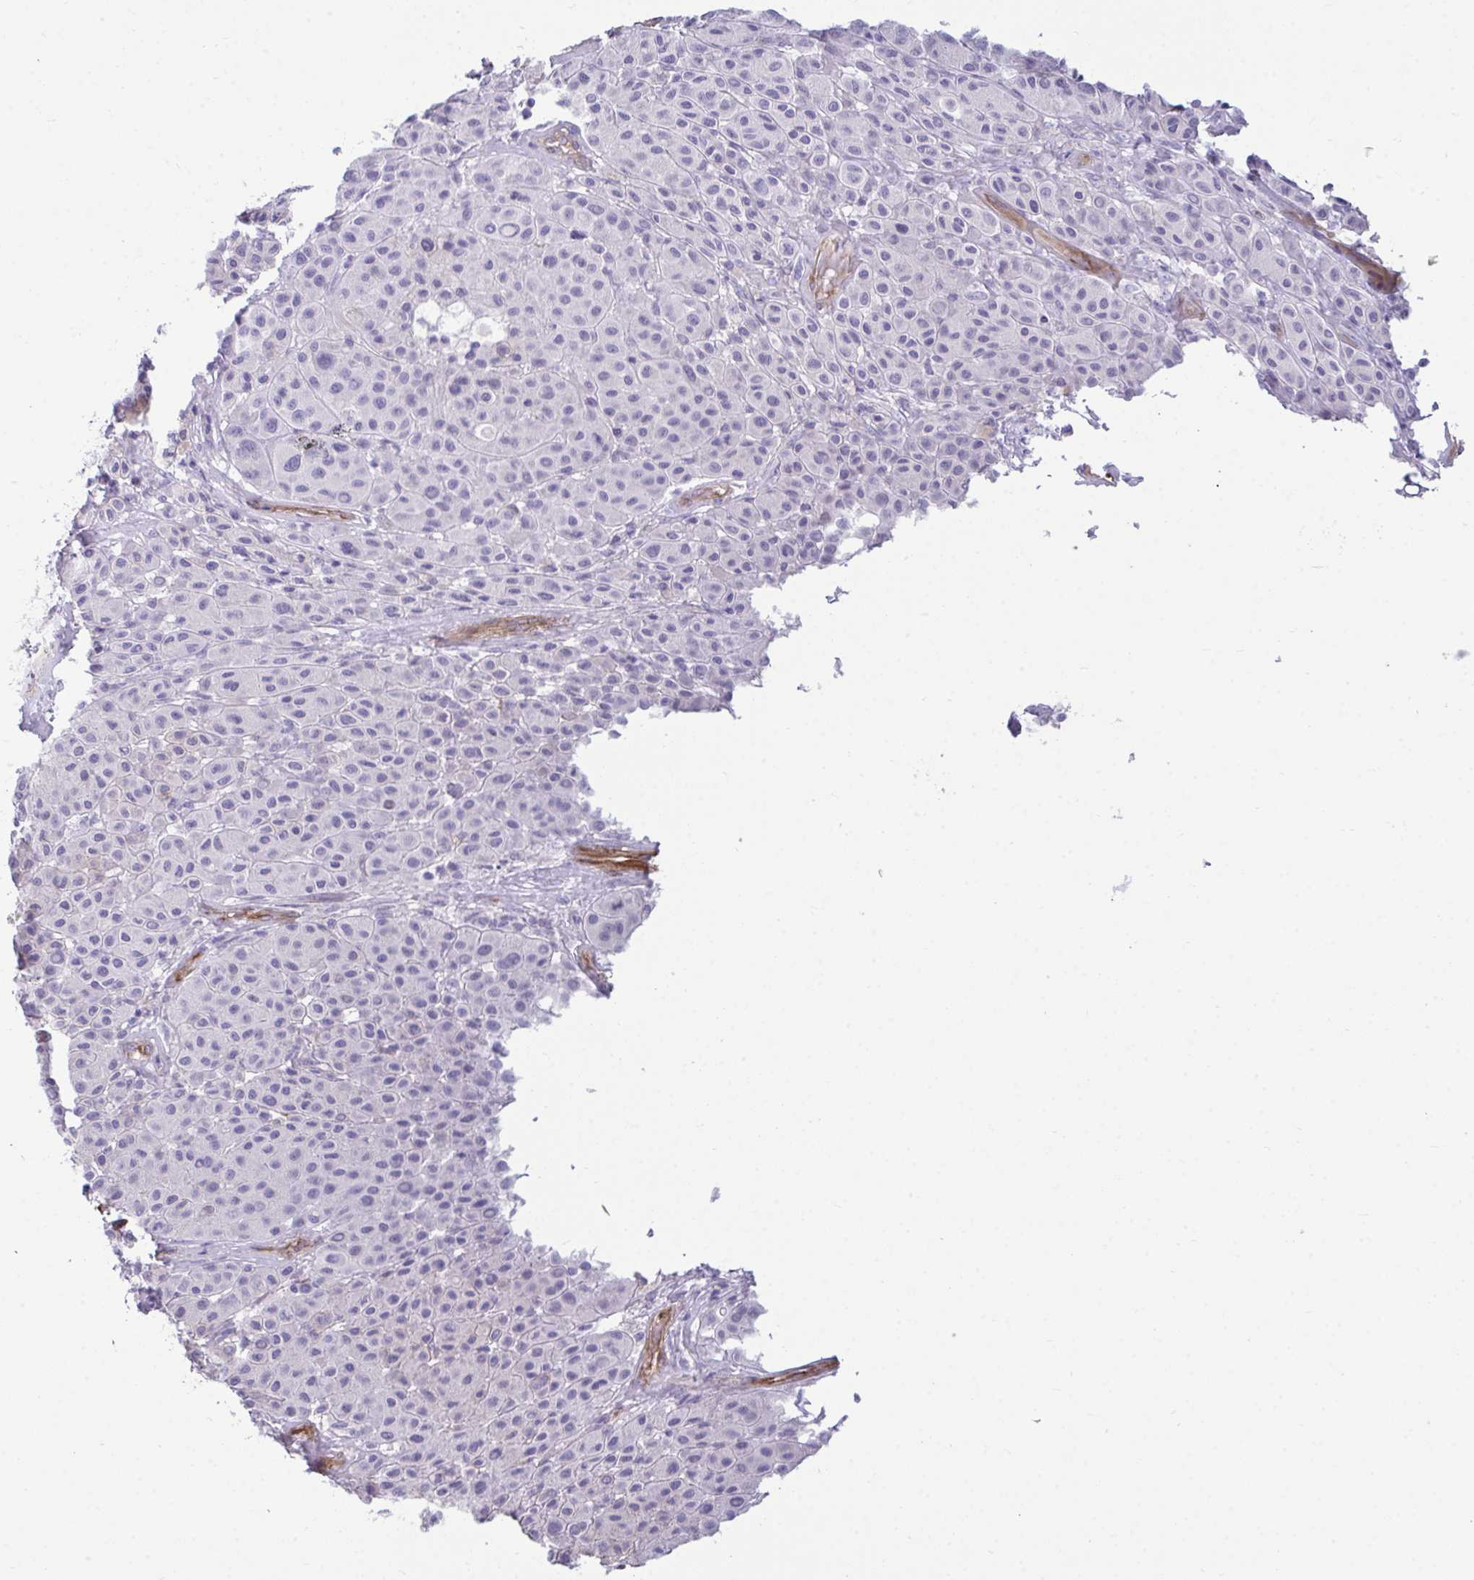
{"staining": {"intensity": "negative", "quantity": "none", "location": "none"}, "tissue": "melanoma", "cell_type": "Tumor cells", "image_type": "cancer", "snomed": [{"axis": "morphology", "description": "Malignant melanoma, Metastatic site"}, {"axis": "topography", "description": "Smooth muscle"}], "caption": "High power microscopy photomicrograph of an immunohistochemistry (IHC) histopathology image of melanoma, revealing no significant staining in tumor cells.", "gene": "UBL3", "patient": {"sex": "male", "age": 41}}